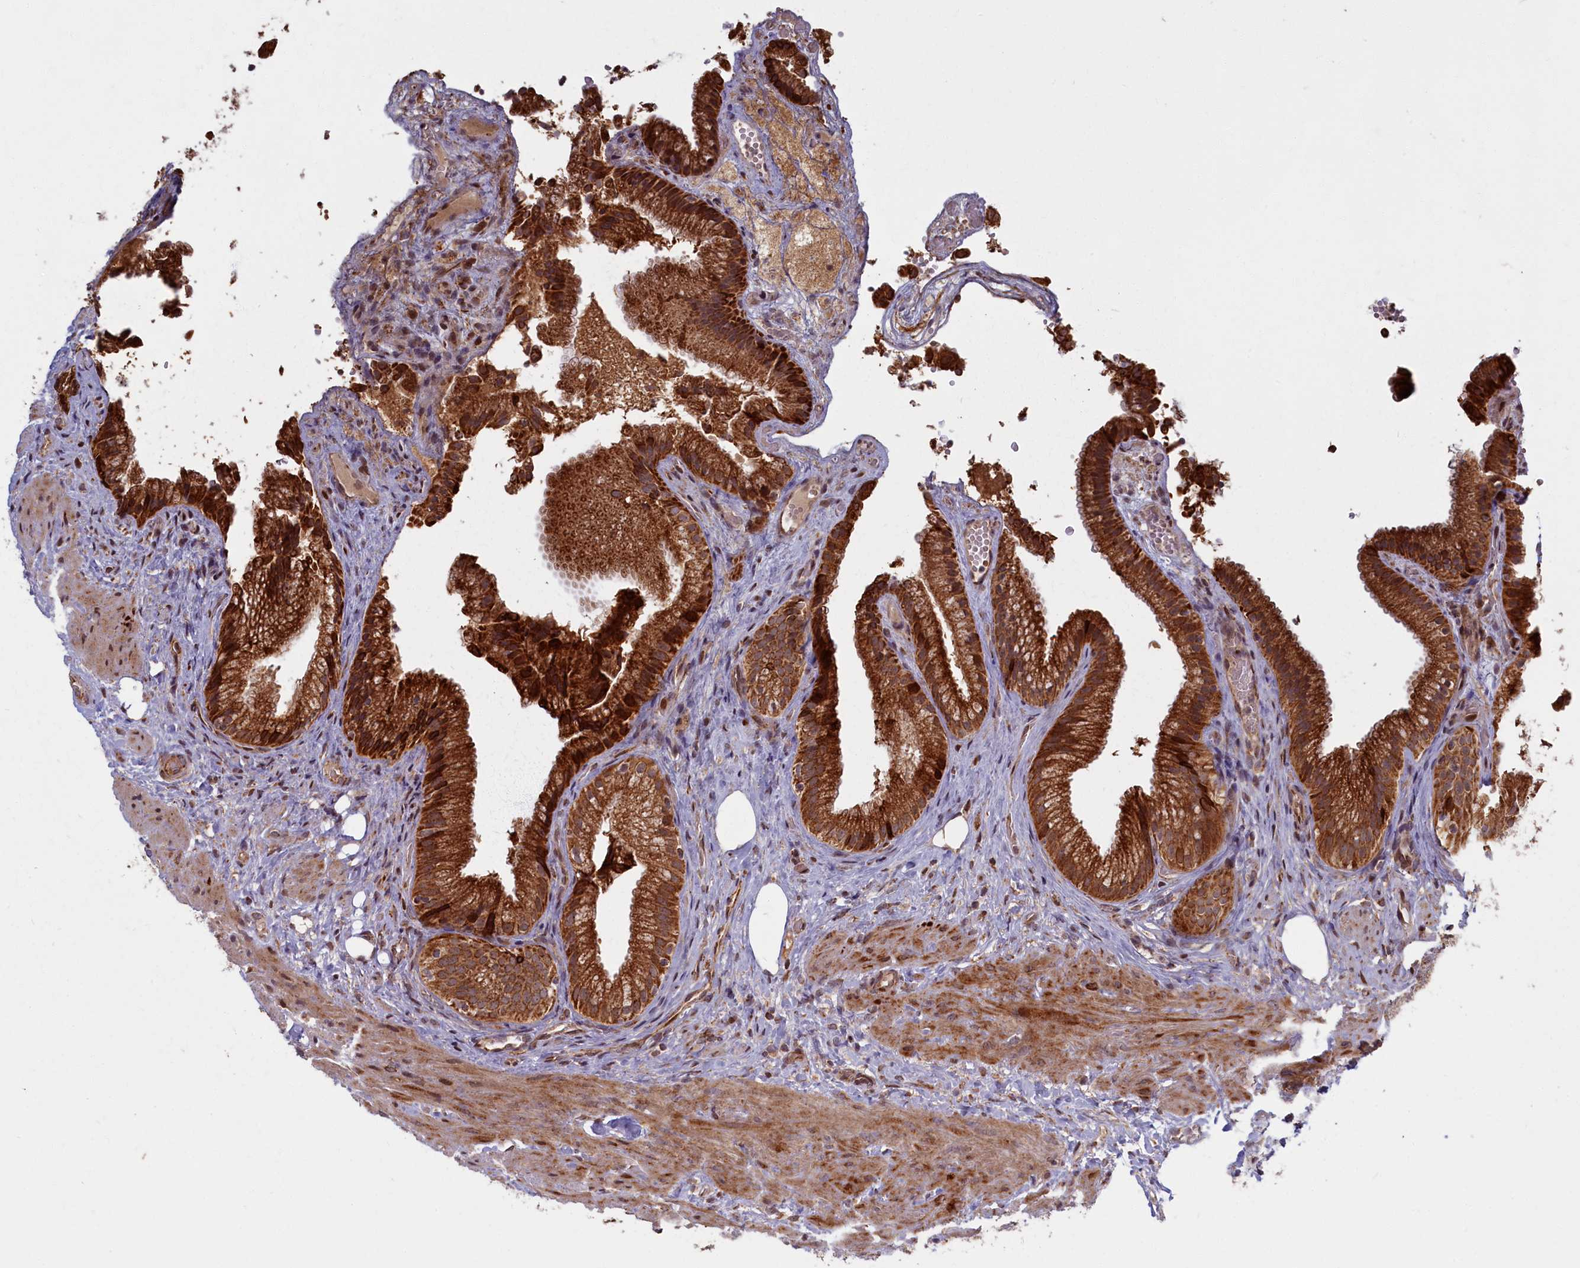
{"staining": {"intensity": "strong", "quantity": ">75%", "location": "cytoplasmic/membranous"}, "tissue": "gallbladder", "cell_type": "Glandular cells", "image_type": "normal", "snomed": [{"axis": "morphology", "description": "Normal tissue, NOS"}, {"axis": "morphology", "description": "Inflammation, NOS"}, {"axis": "topography", "description": "Gallbladder"}], "caption": "Protein analysis of unremarkable gallbladder displays strong cytoplasmic/membranous staining in about >75% of glandular cells.", "gene": "PLA2G10", "patient": {"sex": "male", "age": 51}}